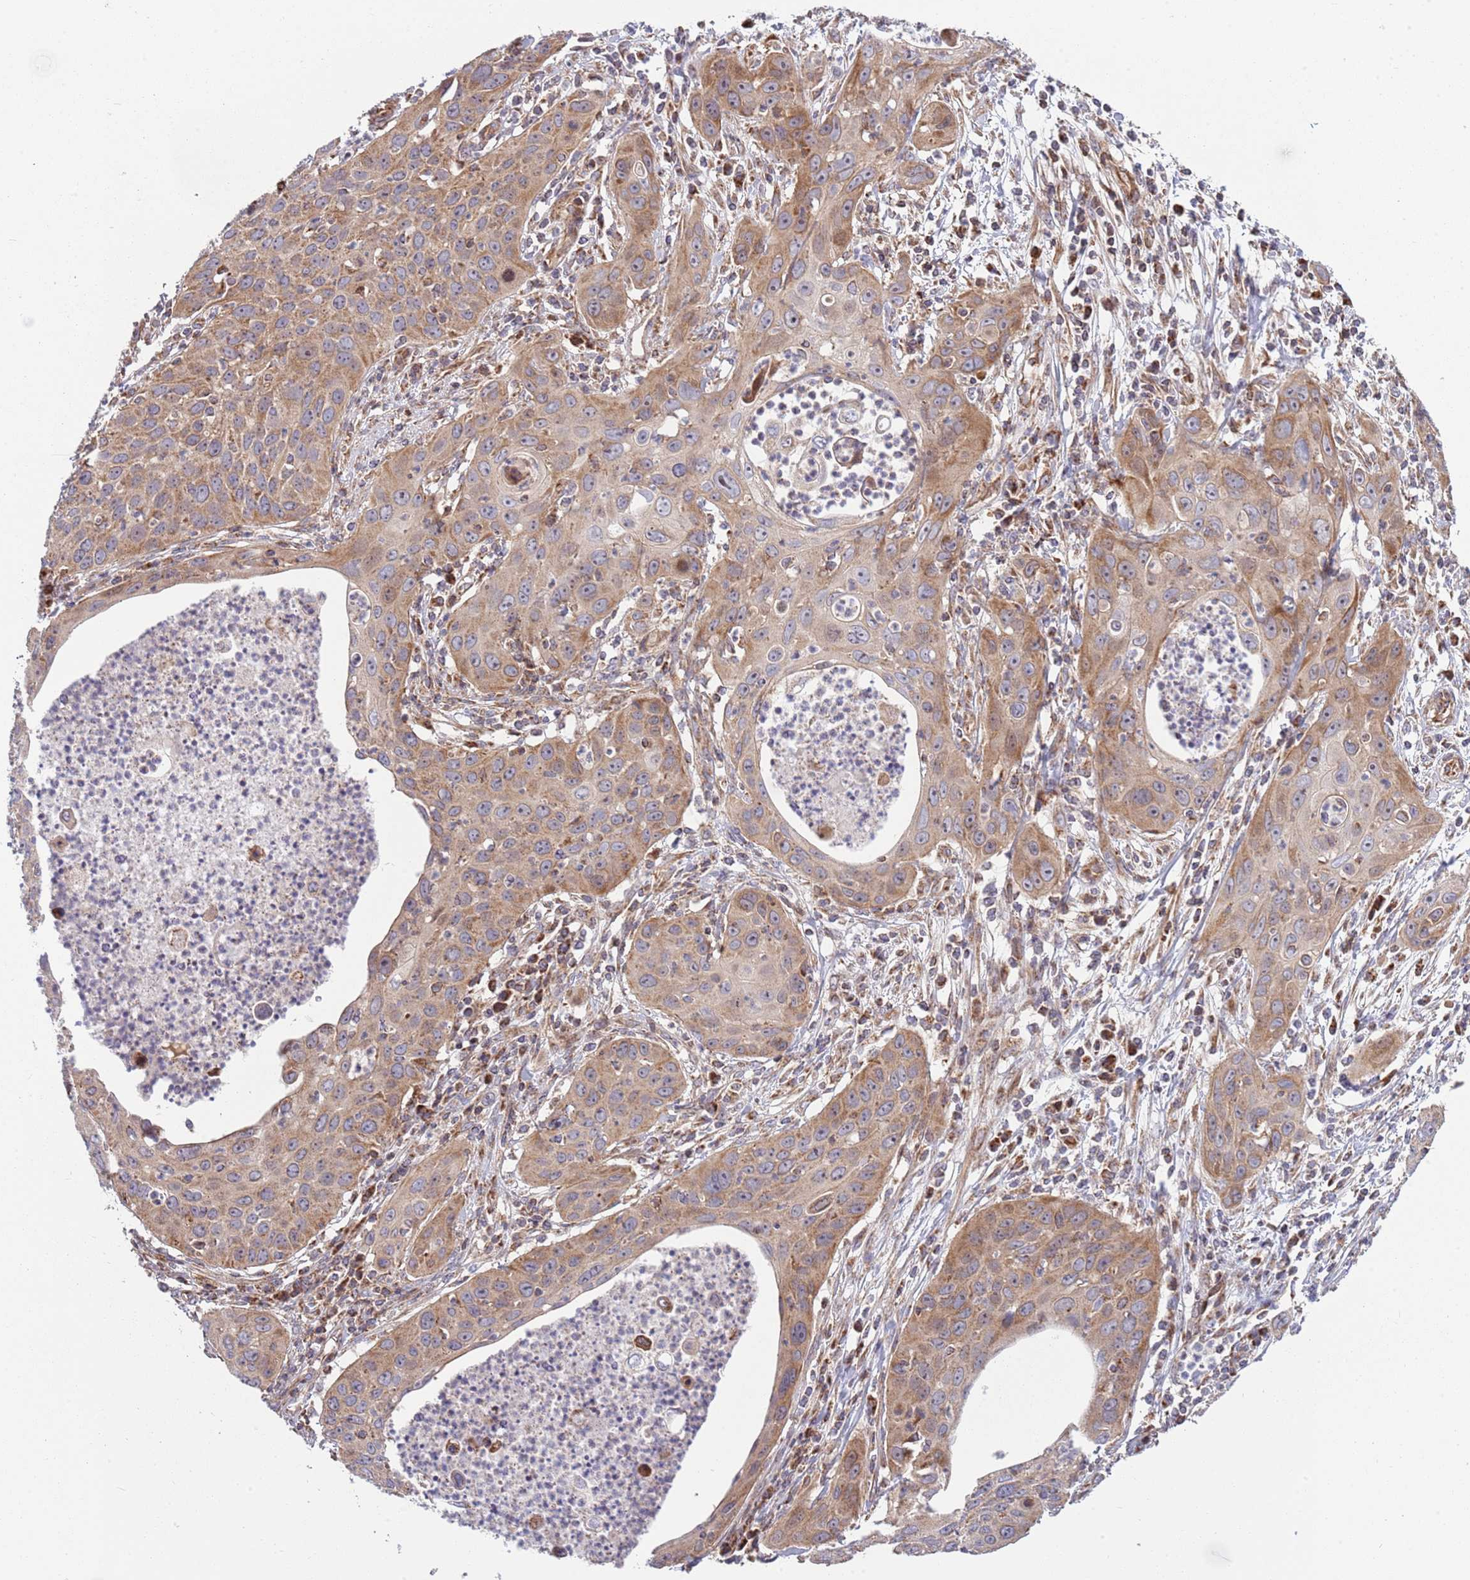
{"staining": {"intensity": "moderate", "quantity": ">75%", "location": "cytoplasmic/membranous"}, "tissue": "cervical cancer", "cell_type": "Tumor cells", "image_type": "cancer", "snomed": [{"axis": "morphology", "description": "Squamous cell carcinoma, NOS"}, {"axis": "topography", "description": "Cervix"}], "caption": "Immunohistochemistry (IHC) histopathology image of human cervical cancer stained for a protein (brown), which shows medium levels of moderate cytoplasmic/membranous staining in about >75% of tumor cells.", "gene": "ATP5PD", "patient": {"sex": "female", "age": 36}}